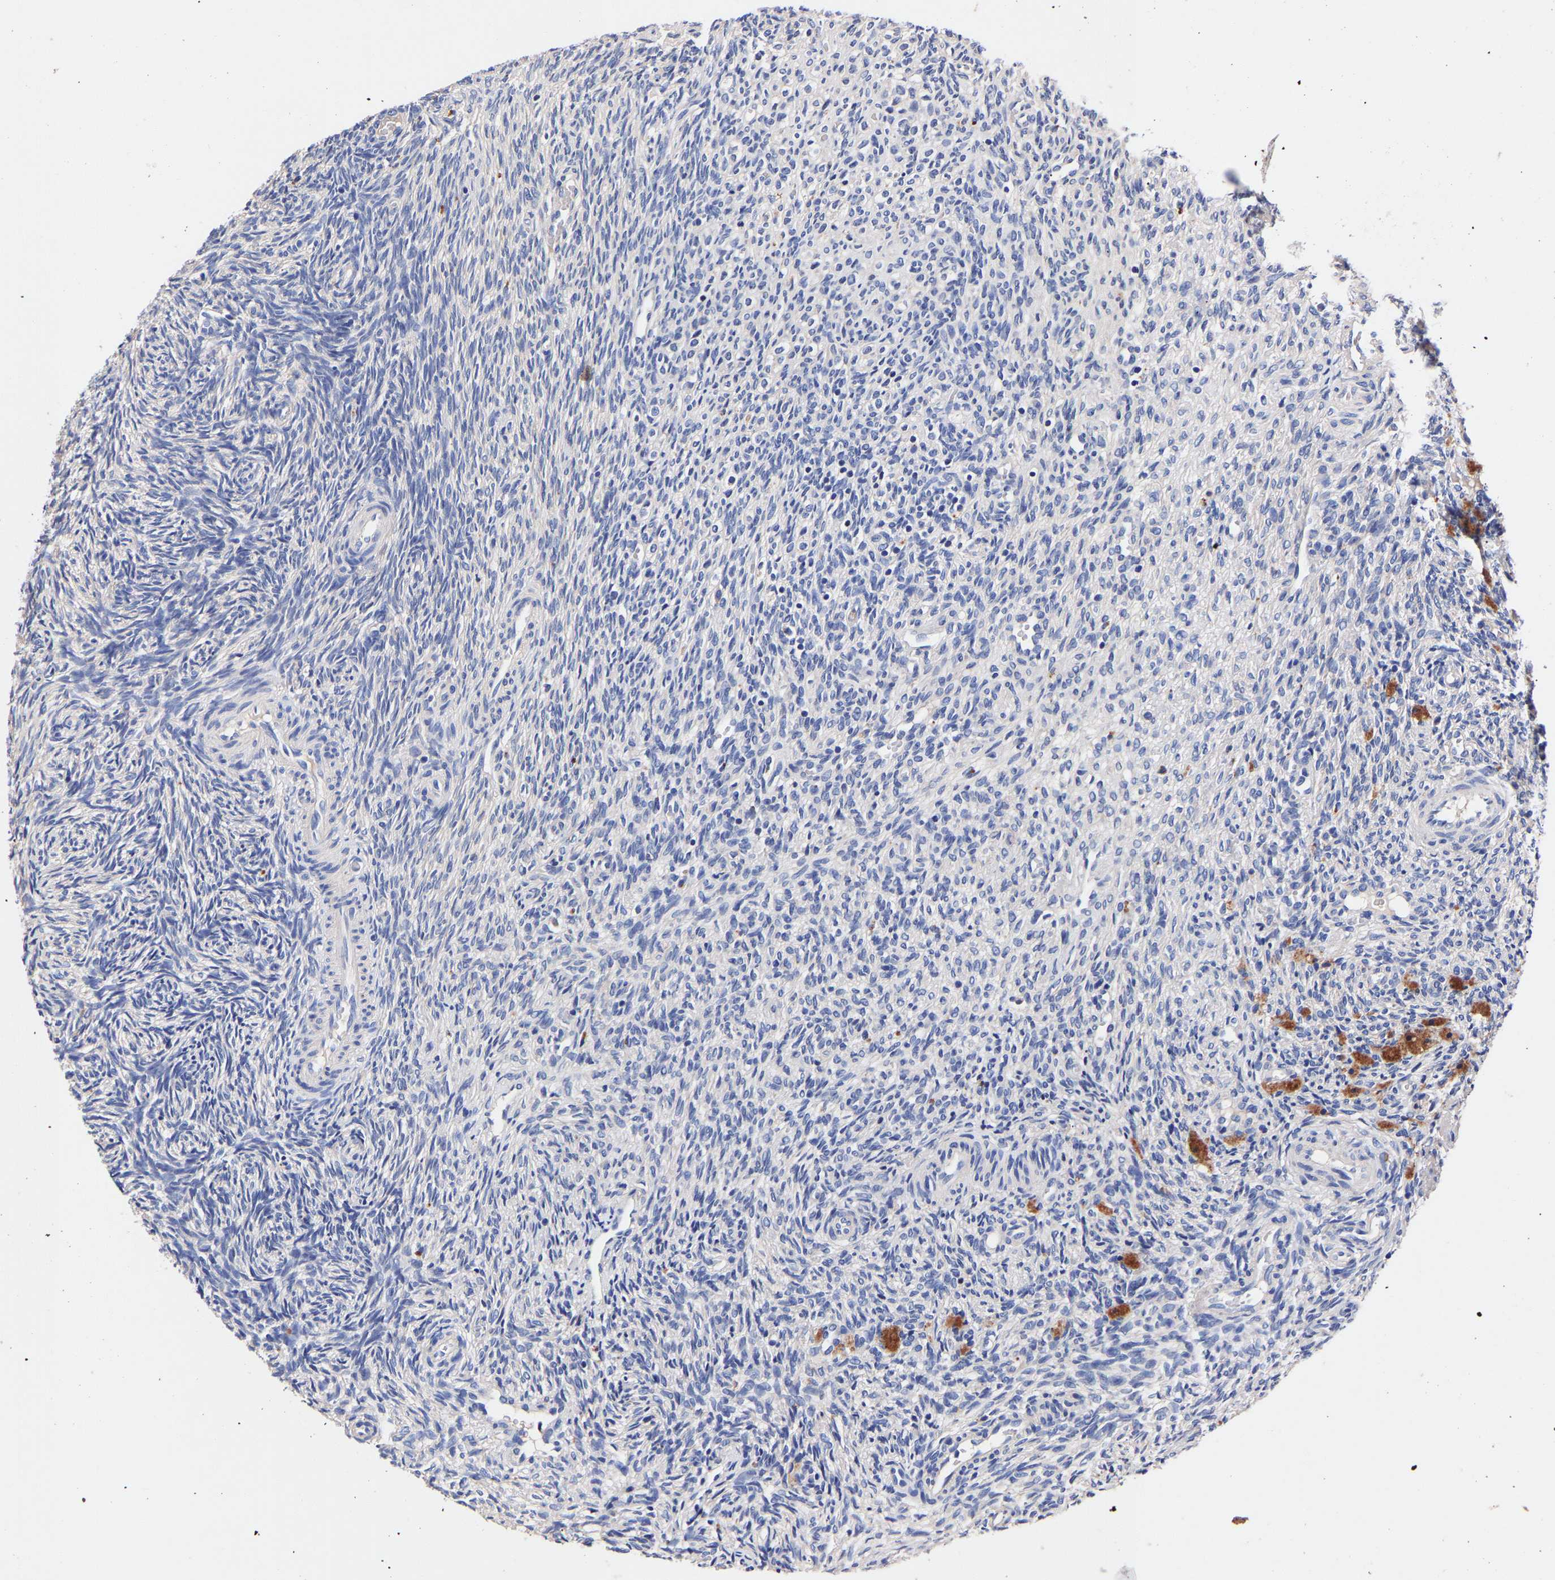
{"staining": {"intensity": "moderate", "quantity": "25%-75%", "location": "cytoplasmic/membranous"}, "tissue": "ovary", "cell_type": "Follicle cells", "image_type": "normal", "snomed": [{"axis": "morphology", "description": "Normal tissue, NOS"}, {"axis": "topography", "description": "Ovary"}], "caption": "The micrograph demonstrates staining of unremarkable ovary, revealing moderate cytoplasmic/membranous protein expression (brown color) within follicle cells. (IHC, brightfield microscopy, high magnification).", "gene": "SEM1", "patient": {"sex": "female", "age": 41}}